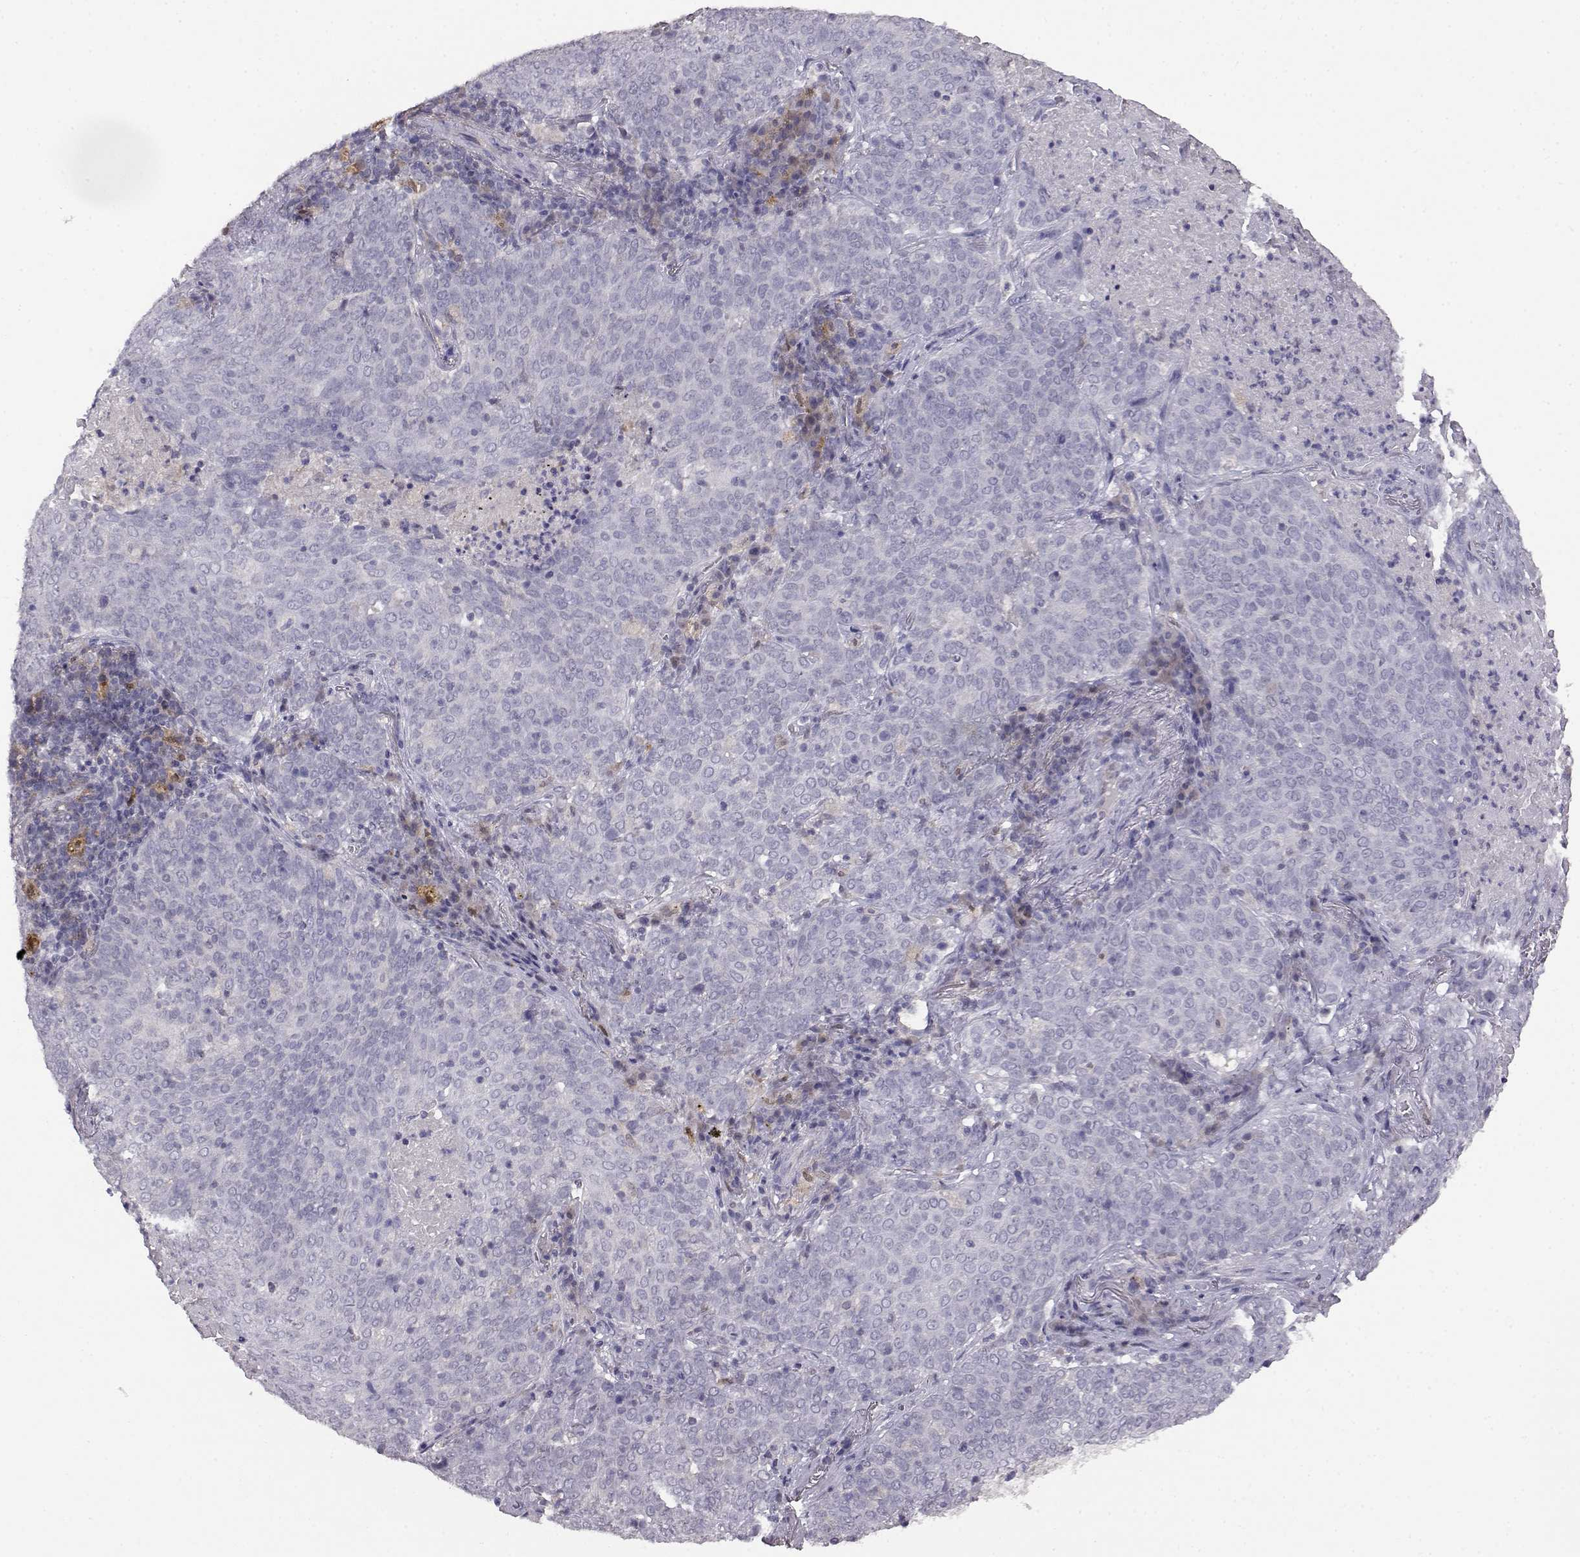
{"staining": {"intensity": "negative", "quantity": "none", "location": "none"}, "tissue": "lung cancer", "cell_type": "Tumor cells", "image_type": "cancer", "snomed": [{"axis": "morphology", "description": "Squamous cell carcinoma, NOS"}, {"axis": "topography", "description": "Lung"}], "caption": "DAB (3,3'-diaminobenzidine) immunohistochemical staining of lung squamous cell carcinoma demonstrates no significant positivity in tumor cells.", "gene": "AKR1B1", "patient": {"sex": "male", "age": 82}}